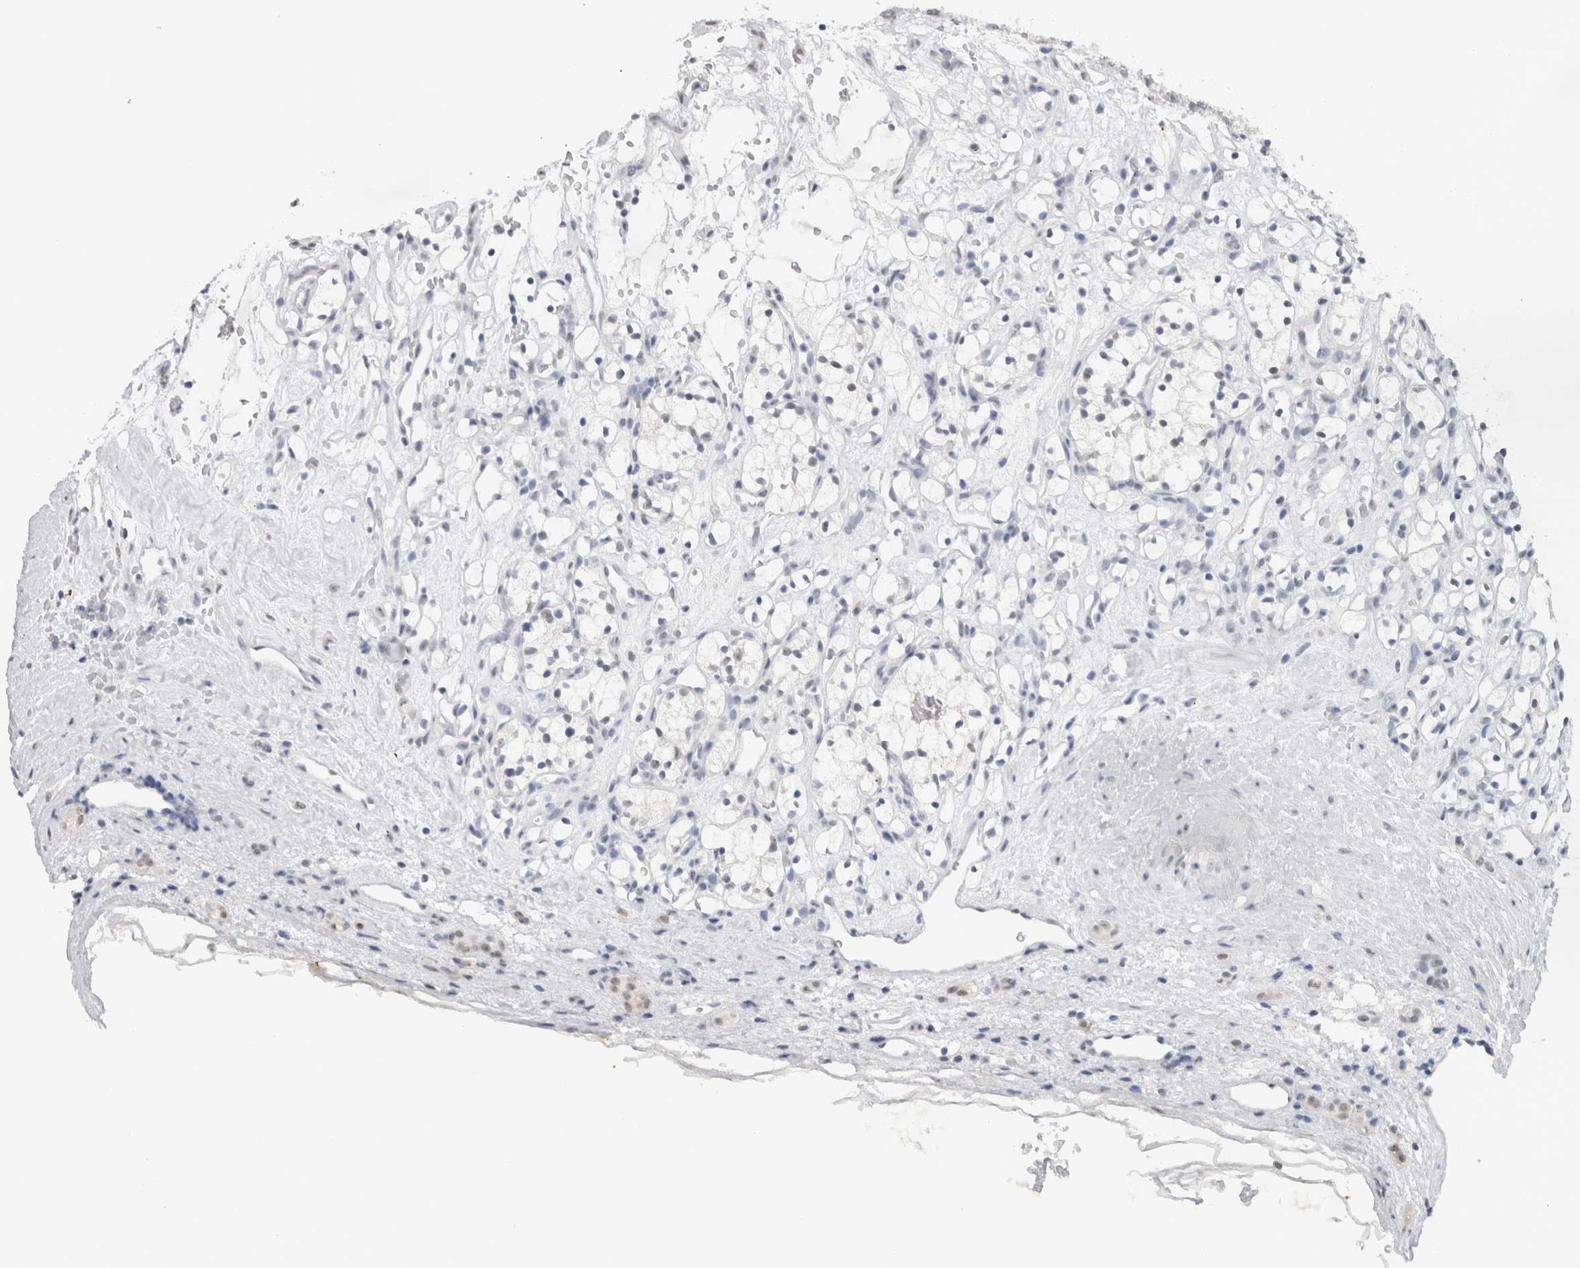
{"staining": {"intensity": "negative", "quantity": "none", "location": "none"}, "tissue": "renal cancer", "cell_type": "Tumor cells", "image_type": "cancer", "snomed": [{"axis": "morphology", "description": "Adenocarcinoma, NOS"}, {"axis": "topography", "description": "Kidney"}], "caption": "Immunohistochemistry (IHC) histopathology image of neoplastic tissue: renal cancer (adenocarcinoma) stained with DAB (3,3'-diaminobenzidine) displays no significant protein staining in tumor cells.", "gene": "CADM3", "patient": {"sex": "female", "age": 60}}